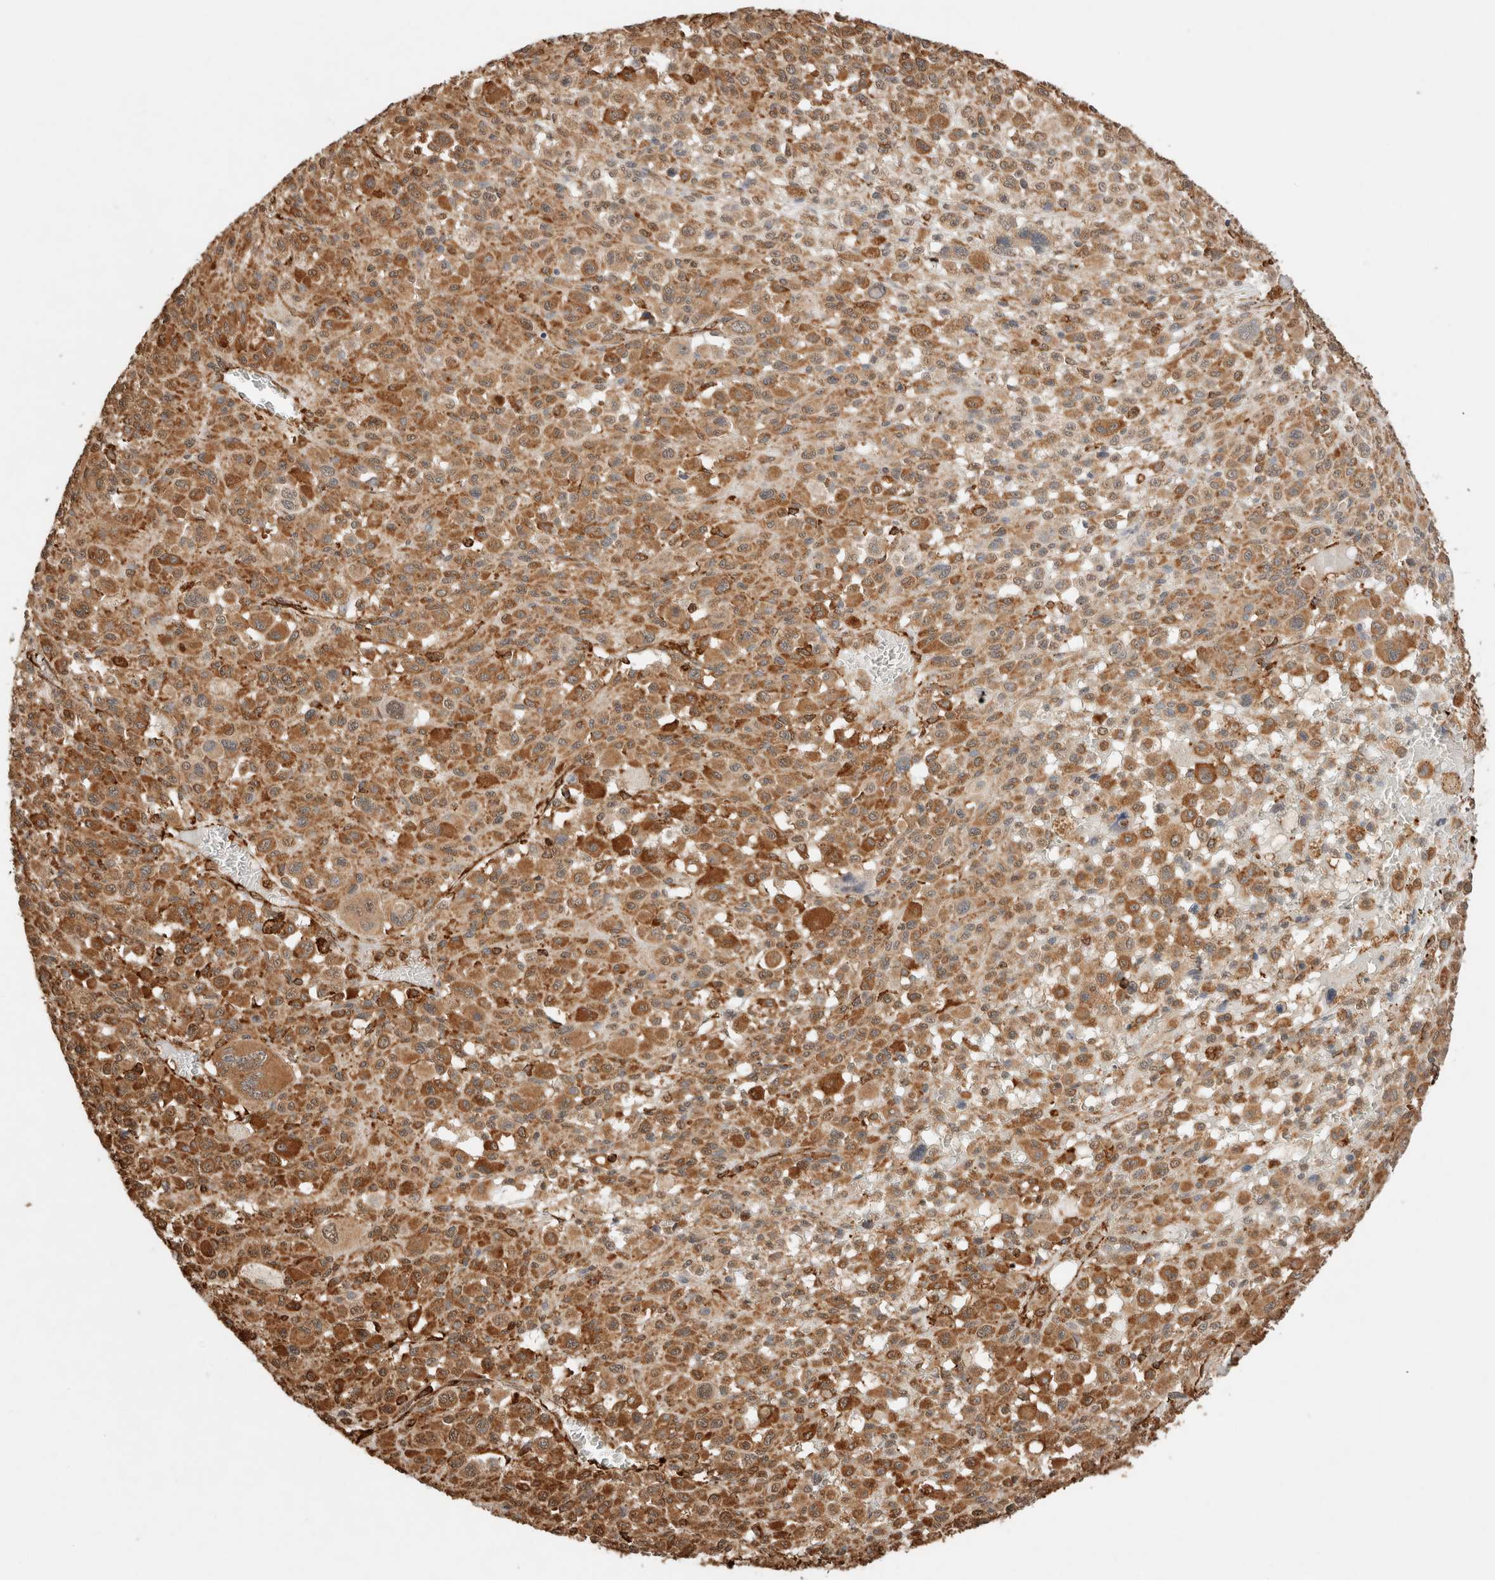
{"staining": {"intensity": "moderate", "quantity": ">75%", "location": "cytoplasmic/membranous"}, "tissue": "melanoma", "cell_type": "Tumor cells", "image_type": "cancer", "snomed": [{"axis": "morphology", "description": "Malignant melanoma, Metastatic site"}, {"axis": "topography", "description": "Skin"}], "caption": "Immunohistochemical staining of malignant melanoma (metastatic site) demonstrates medium levels of moderate cytoplasmic/membranous protein staining in about >75% of tumor cells.", "gene": "ERAP1", "patient": {"sex": "female", "age": 74}}